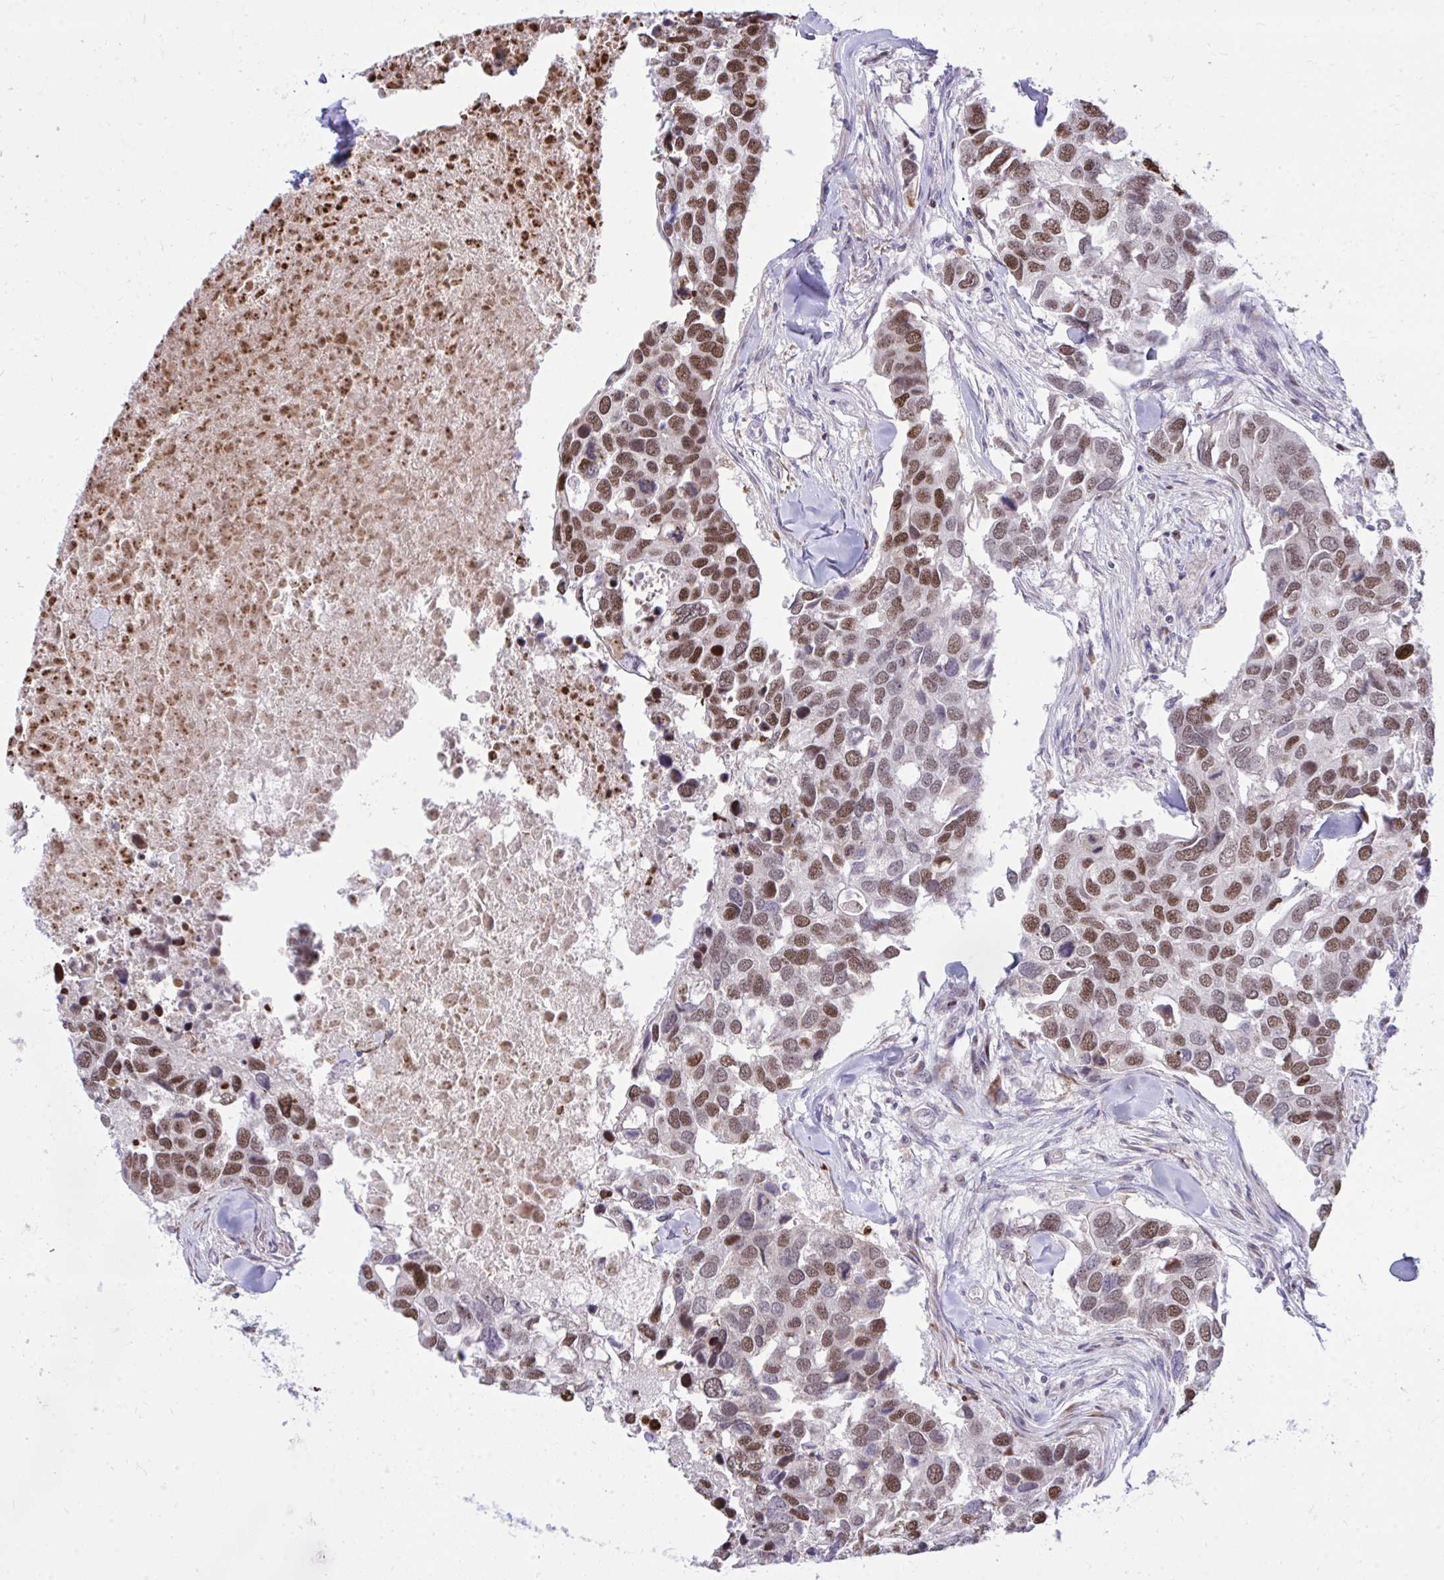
{"staining": {"intensity": "moderate", "quantity": ">75%", "location": "nuclear"}, "tissue": "breast cancer", "cell_type": "Tumor cells", "image_type": "cancer", "snomed": [{"axis": "morphology", "description": "Duct carcinoma"}, {"axis": "topography", "description": "Breast"}], "caption": "A brown stain highlights moderate nuclear staining of a protein in human breast cancer tumor cells.", "gene": "C14orf39", "patient": {"sex": "female", "age": 83}}